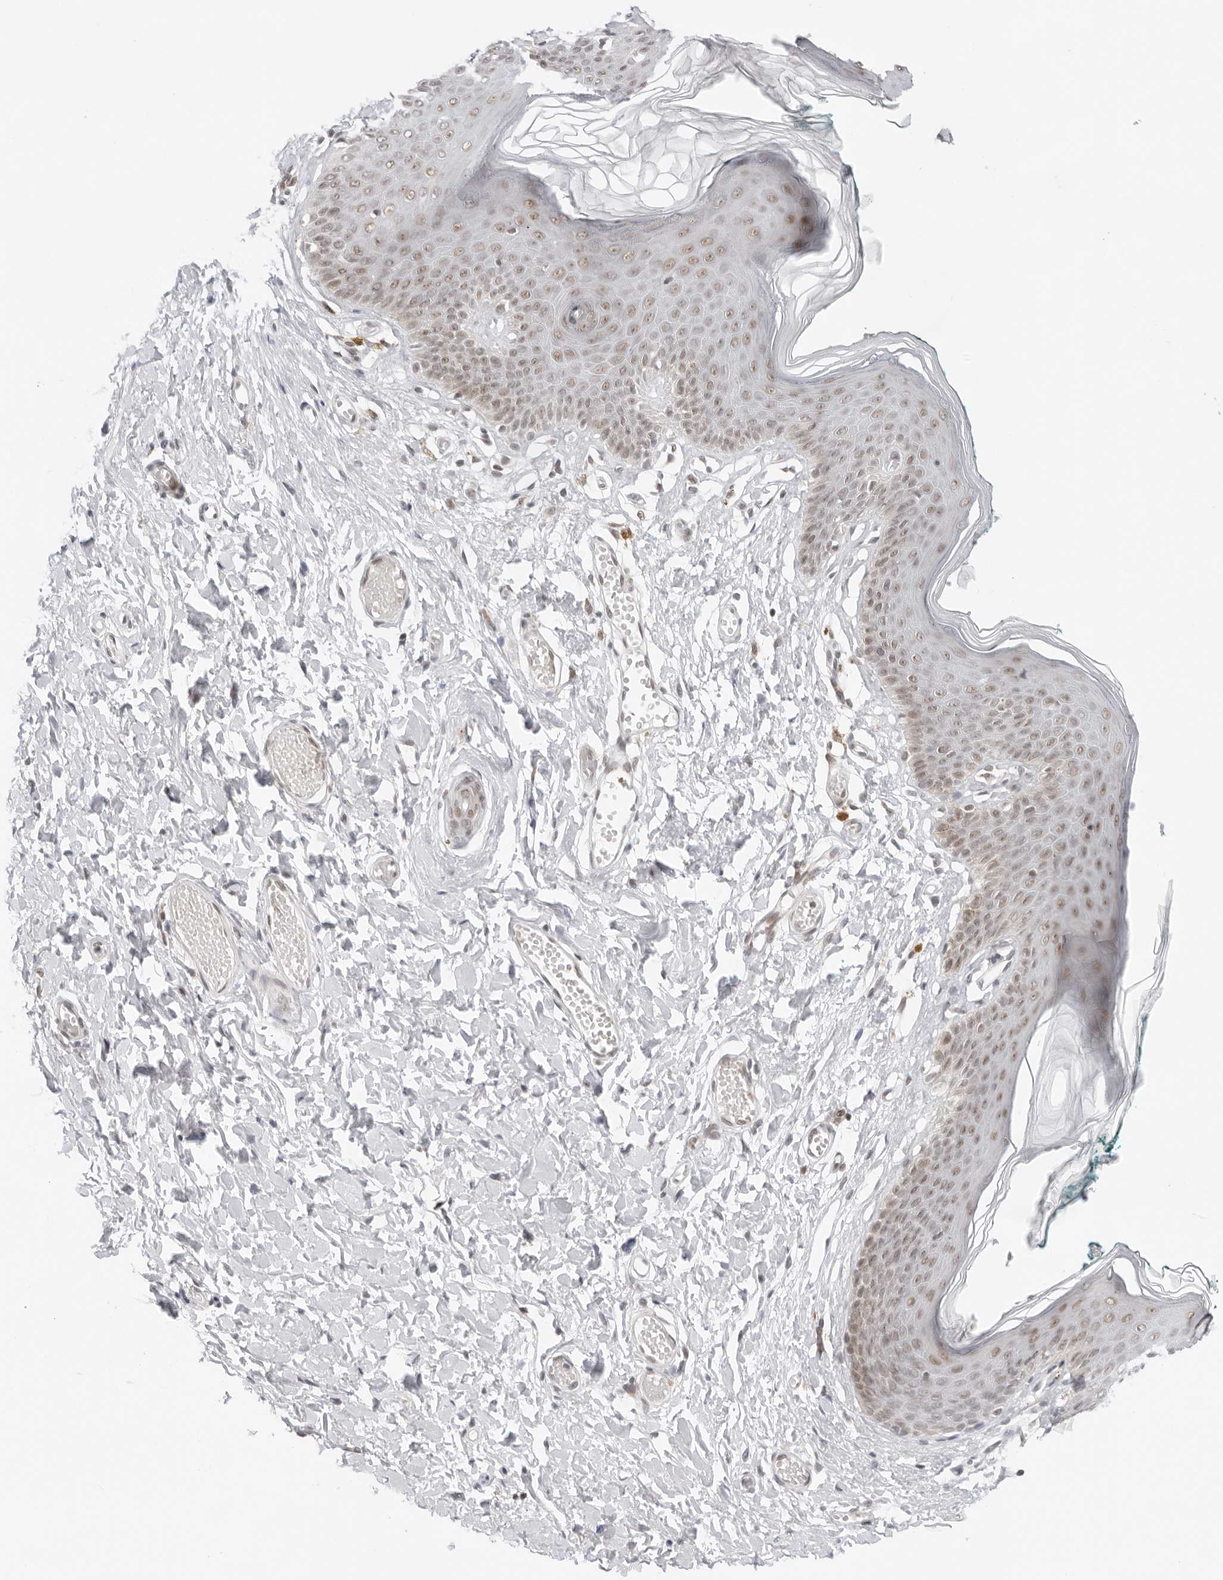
{"staining": {"intensity": "moderate", "quantity": "<25%", "location": "nuclear"}, "tissue": "skin", "cell_type": "Epidermal cells", "image_type": "normal", "snomed": [{"axis": "morphology", "description": "Normal tissue, NOS"}, {"axis": "morphology", "description": "Inflammation, NOS"}, {"axis": "topography", "description": "Vulva"}], "caption": "Immunohistochemistry photomicrograph of unremarkable skin: skin stained using immunohistochemistry (IHC) exhibits low levels of moderate protein expression localized specifically in the nuclear of epidermal cells, appearing as a nuclear brown color.", "gene": "TOX4", "patient": {"sex": "female", "age": 84}}